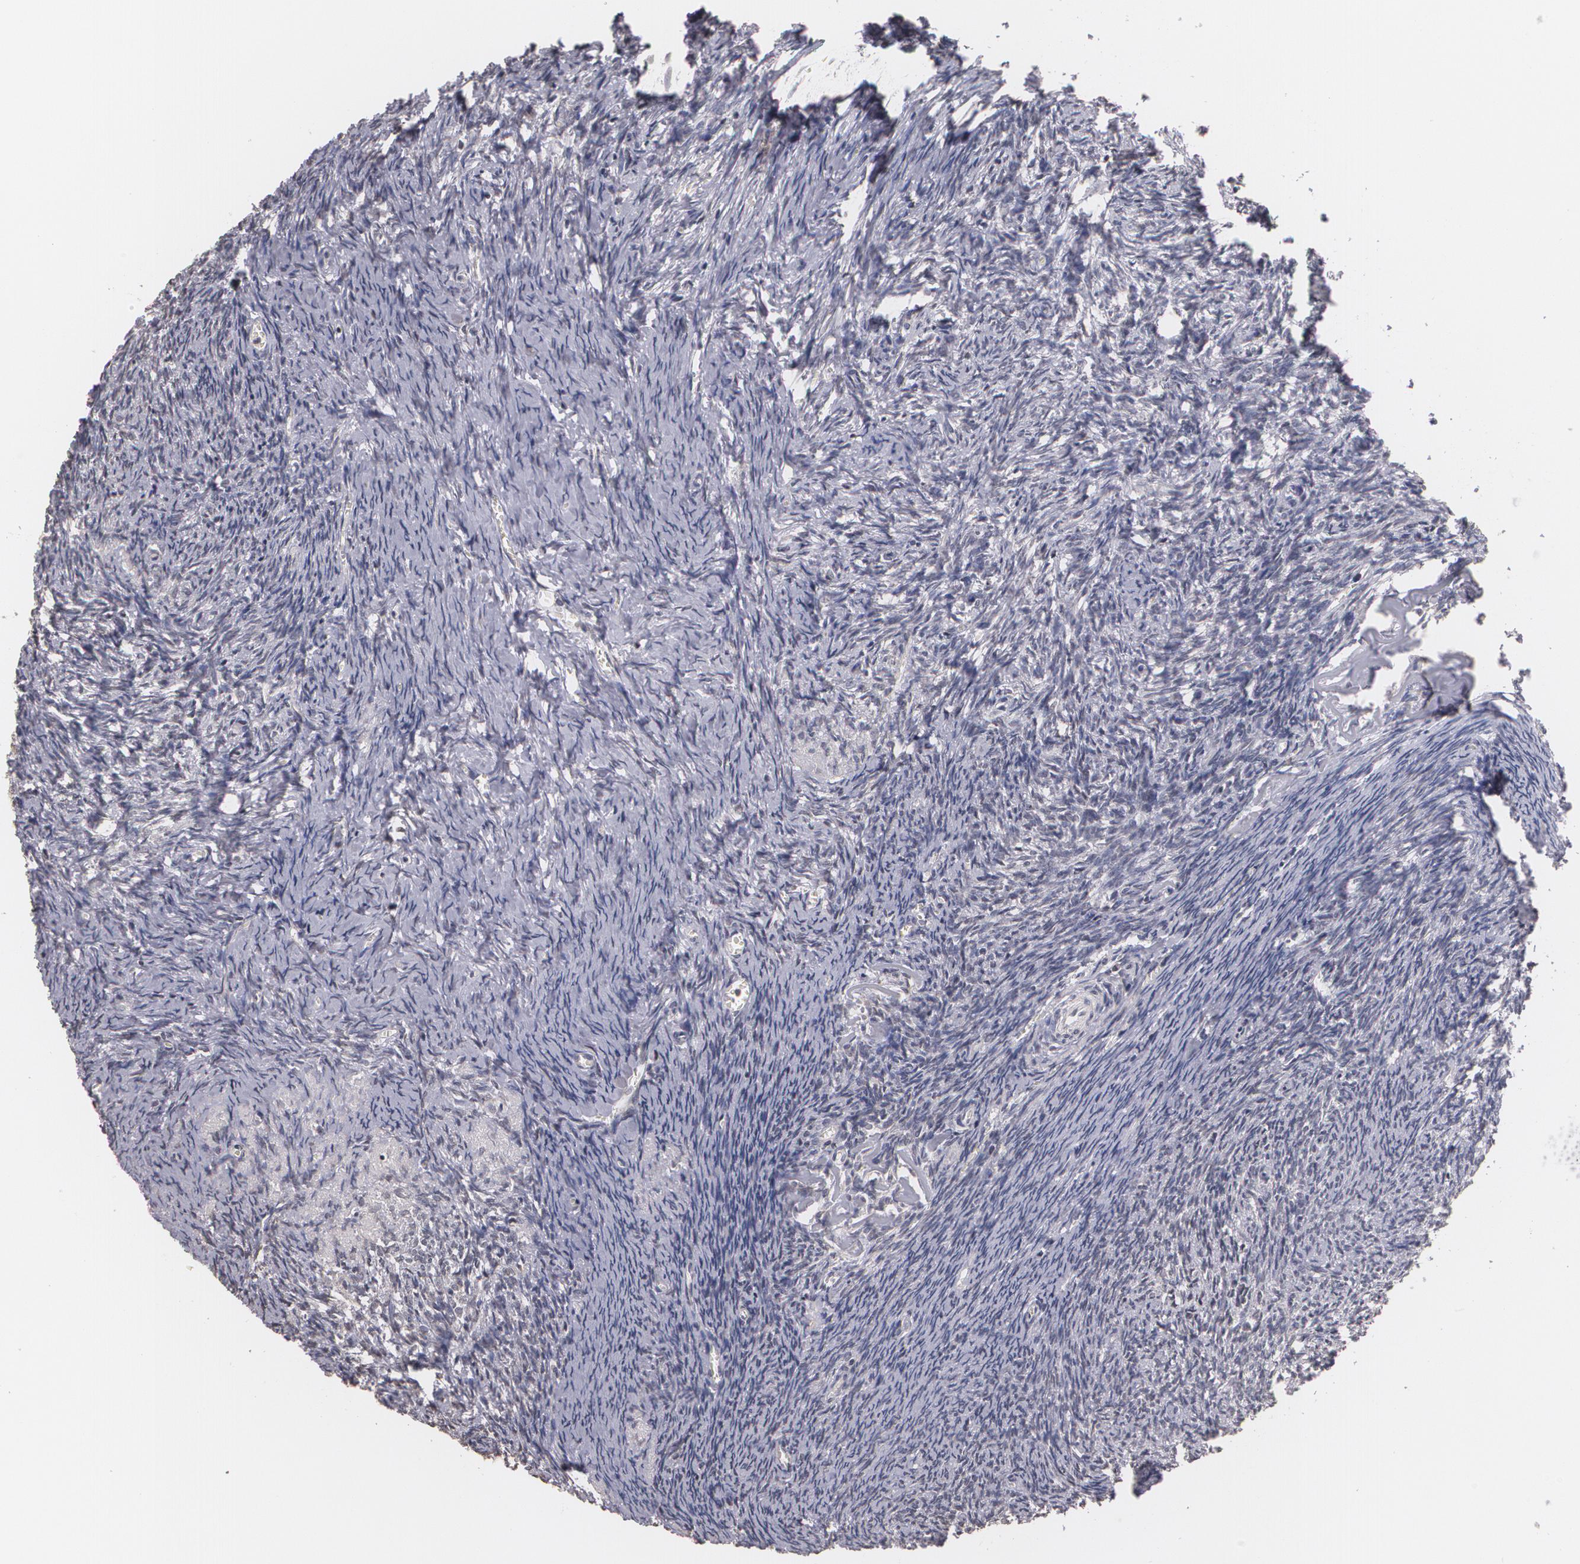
{"staining": {"intensity": "weak", "quantity": "25%-75%", "location": "nuclear"}, "tissue": "ovary", "cell_type": "Follicle cells", "image_type": "normal", "snomed": [{"axis": "morphology", "description": "Normal tissue, NOS"}, {"axis": "topography", "description": "Ovary"}], "caption": "Human ovary stained with a brown dye exhibits weak nuclear positive expression in approximately 25%-75% of follicle cells.", "gene": "THRB", "patient": {"sex": "female", "age": 54}}